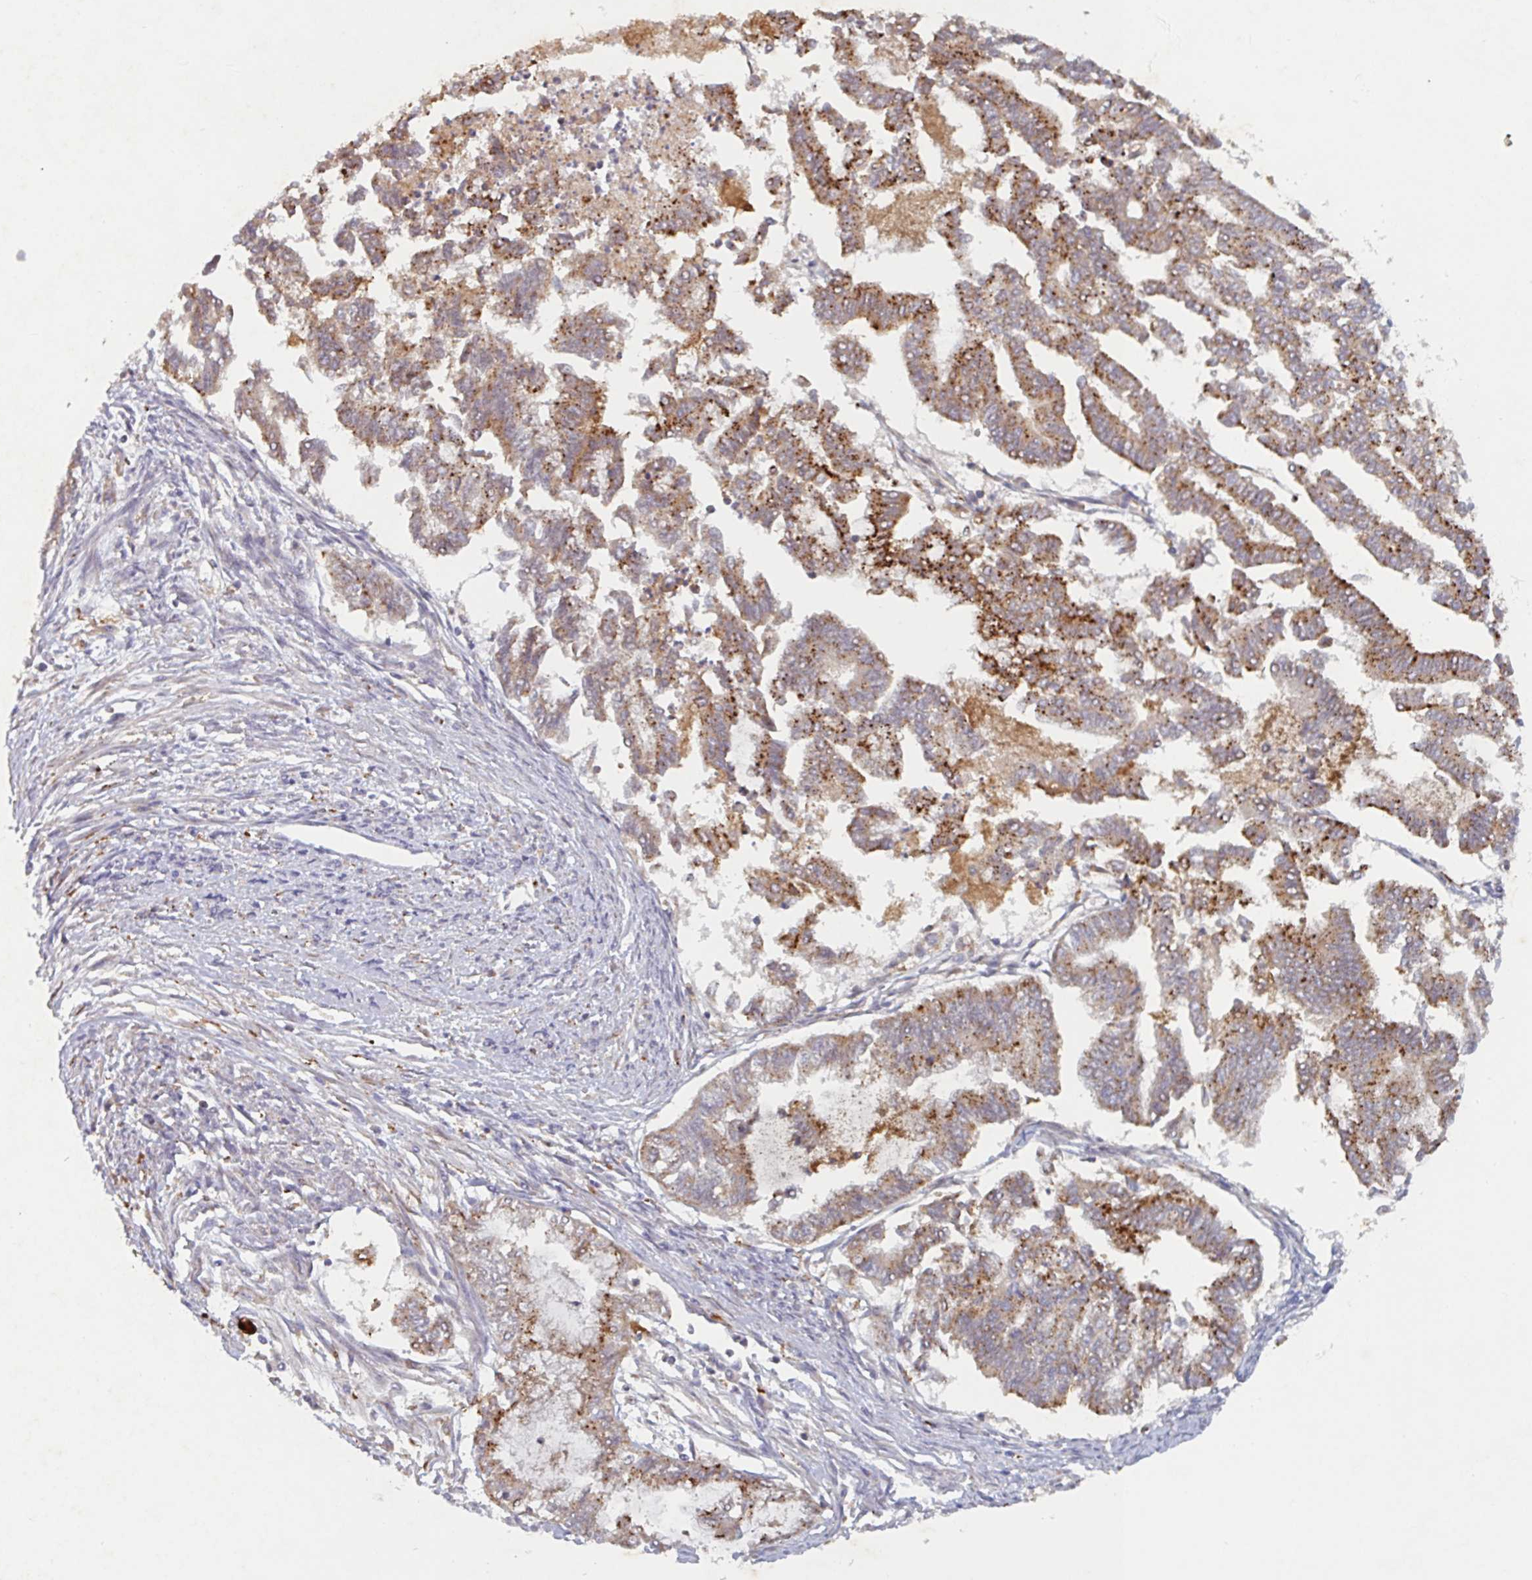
{"staining": {"intensity": "moderate", "quantity": ">75%", "location": "cytoplasmic/membranous"}, "tissue": "endometrial cancer", "cell_type": "Tumor cells", "image_type": "cancer", "snomed": [{"axis": "morphology", "description": "Adenocarcinoma, NOS"}, {"axis": "topography", "description": "Endometrium"}], "caption": "DAB immunohistochemical staining of human endometrial adenocarcinoma reveals moderate cytoplasmic/membranous protein staining in about >75% of tumor cells.", "gene": "MANBA", "patient": {"sex": "female", "age": 79}}